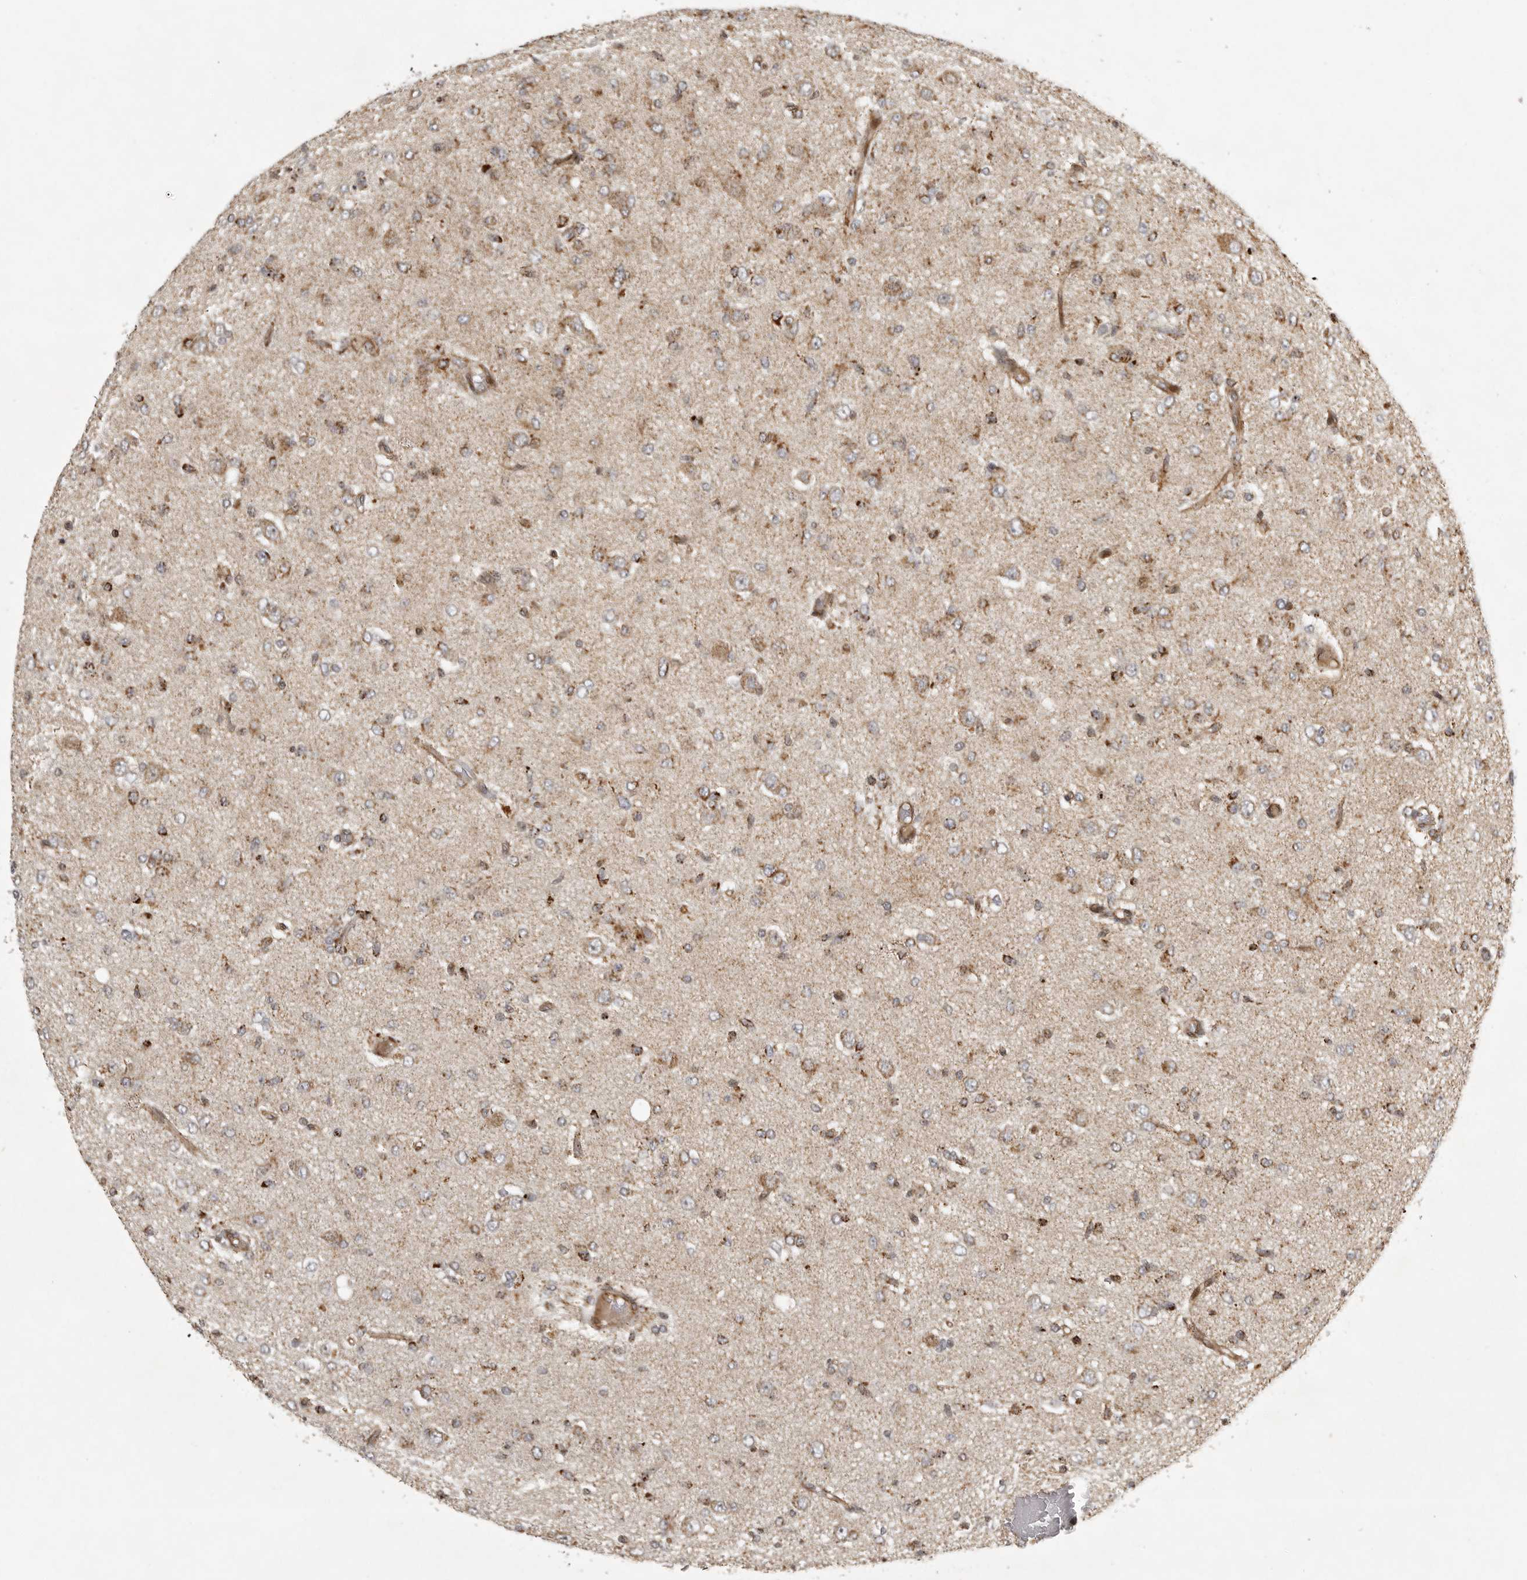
{"staining": {"intensity": "moderate", "quantity": ">75%", "location": "cytoplasmic/membranous"}, "tissue": "glioma", "cell_type": "Tumor cells", "image_type": "cancer", "snomed": [{"axis": "morphology", "description": "Glioma, malignant, High grade"}, {"axis": "topography", "description": "Brain"}], "caption": "This is an image of IHC staining of glioma, which shows moderate expression in the cytoplasmic/membranous of tumor cells.", "gene": "NARS2", "patient": {"sex": "female", "age": 59}}